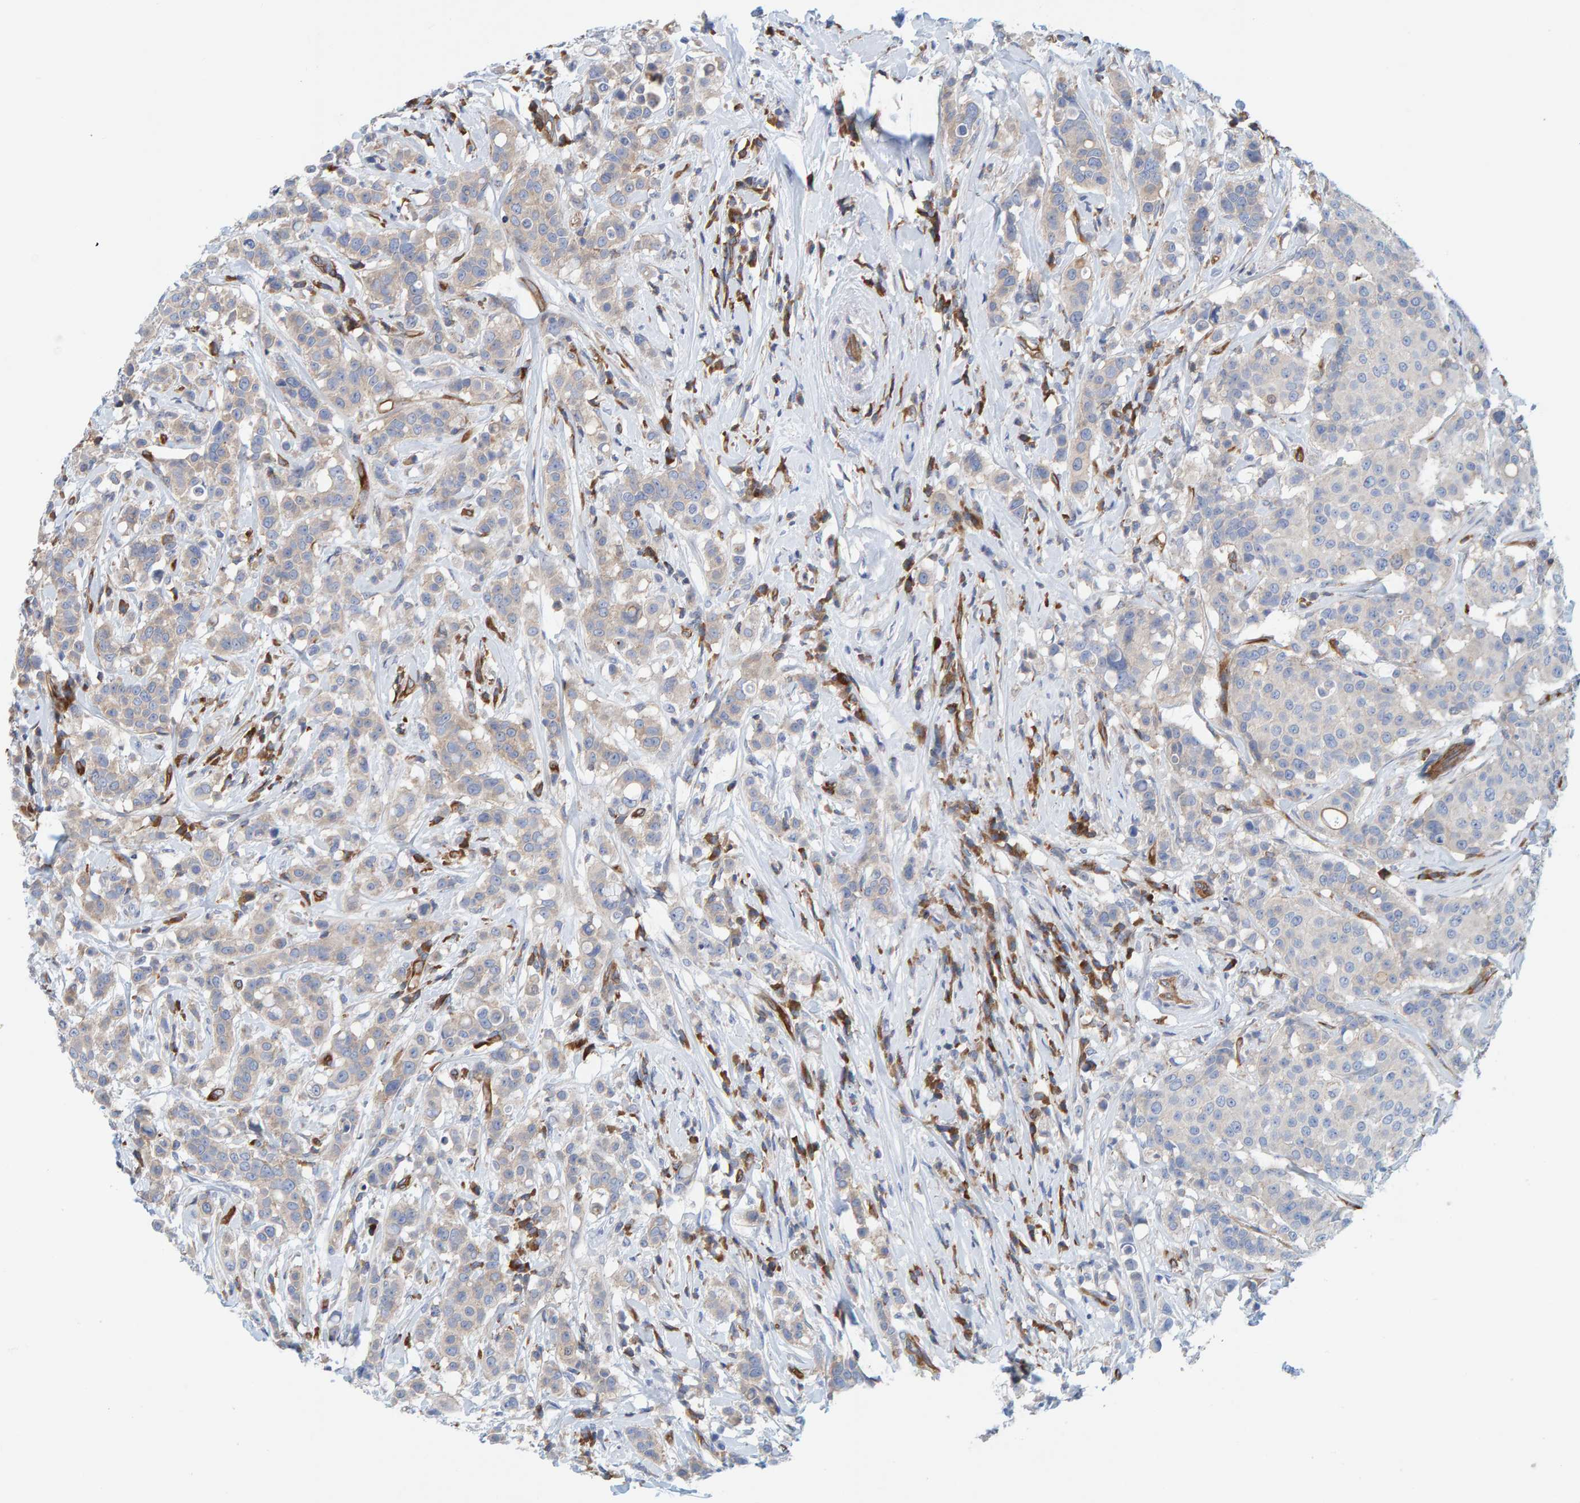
{"staining": {"intensity": "weak", "quantity": "<25%", "location": "cytoplasmic/membranous"}, "tissue": "breast cancer", "cell_type": "Tumor cells", "image_type": "cancer", "snomed": [{"axis": "morphology", "description": "Duct carcinoma"}, {"axis": "topography", "description": "Breast"}], "caption": "Tumor cells are negative for protein expression in human breast cancer.", "gene": "PRKD2", "patient": {"sex": "female", "age": 27}}